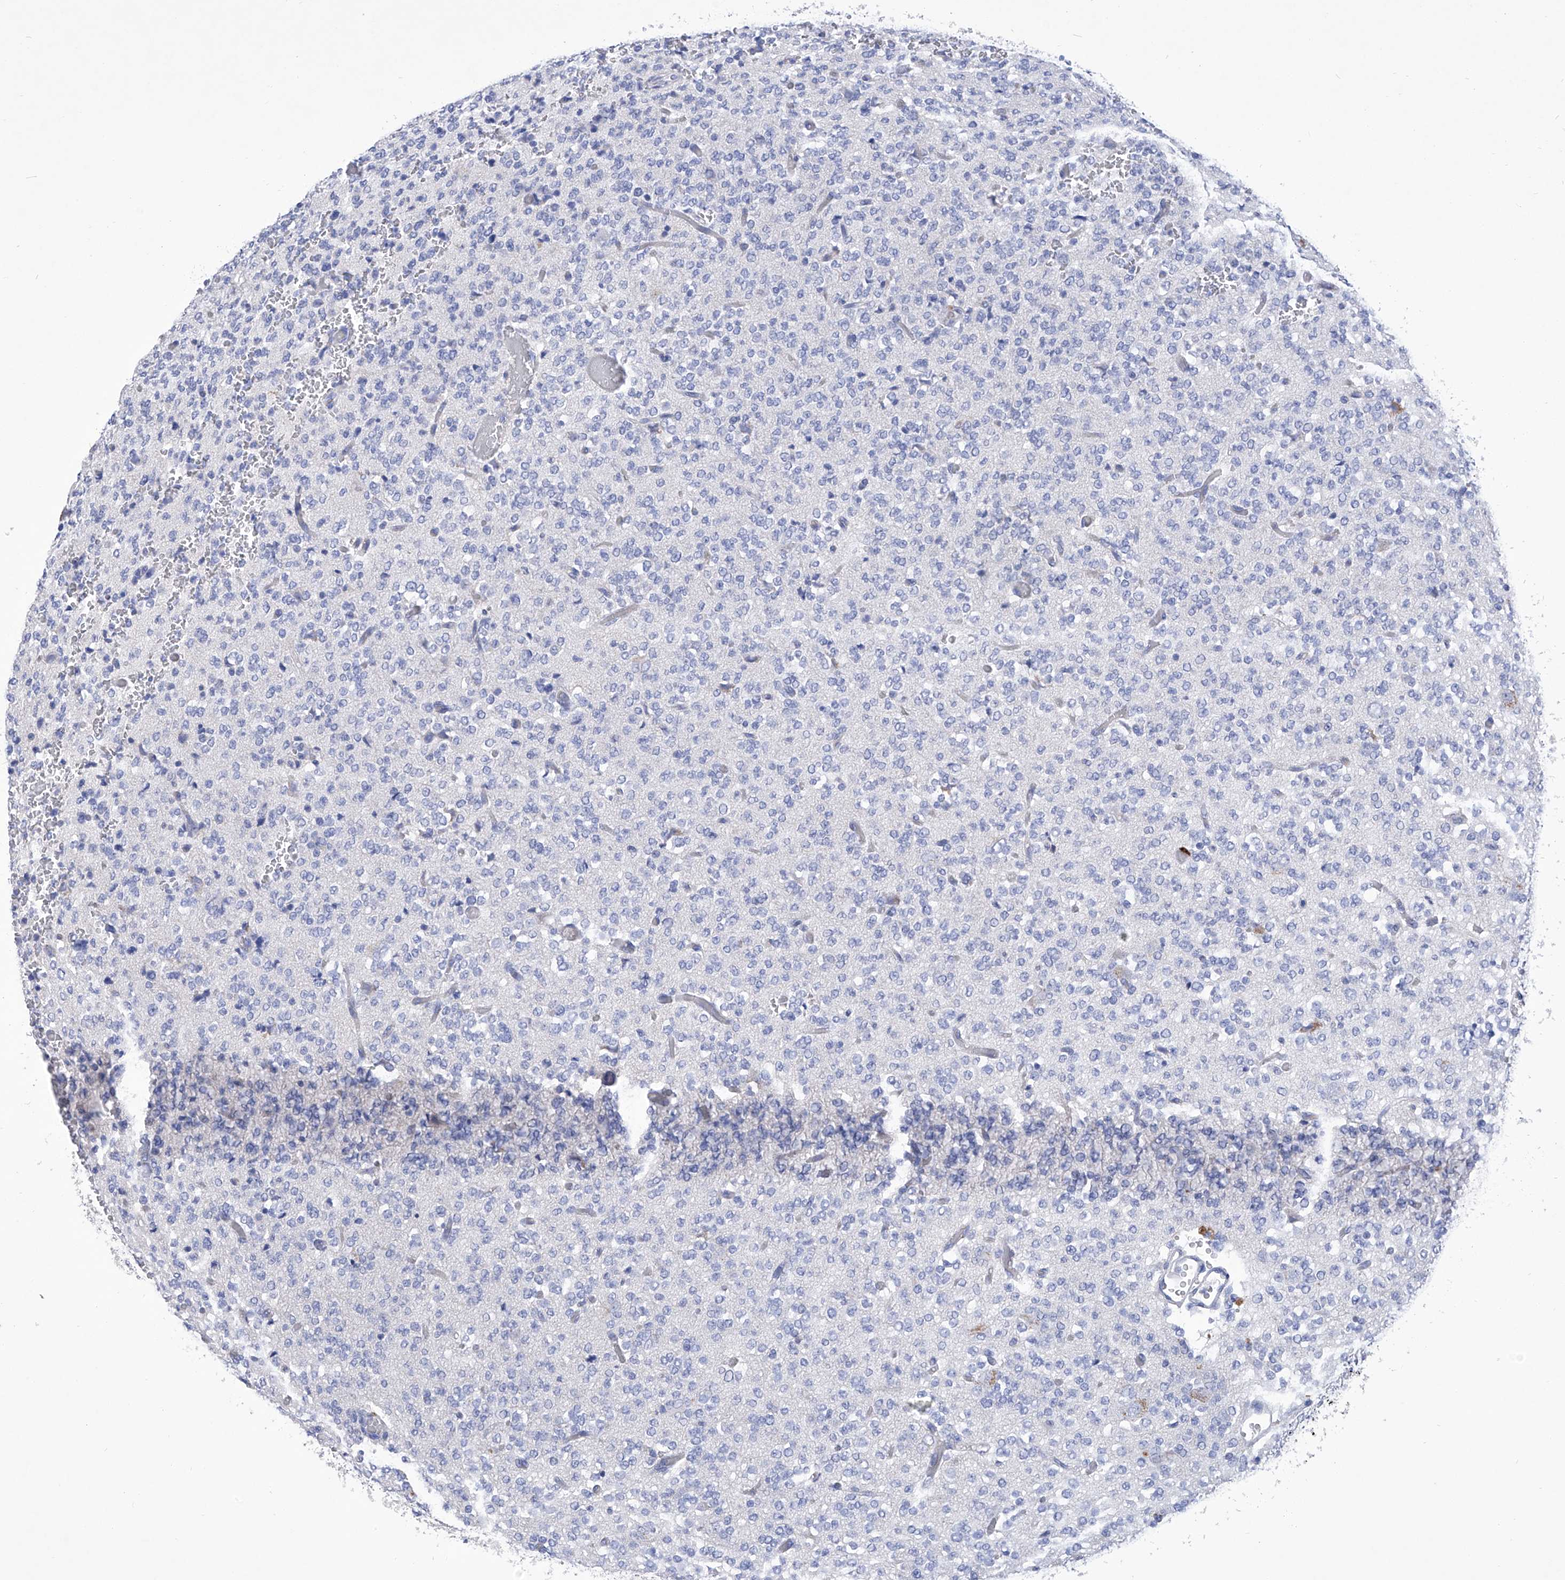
{"staining": {"intensity": "negative", "quantity": "none", "location": "none"}, "tissue": "glioma", "cell_type": "Tumor cells", "image_type": "cancer", "snomed": [{"axis": "morphology", "description": "Glioma, malignant, Low grade"}, {"axis": "topography", "description": "Brain"}], "caption": "There is no significant staining in tumor cells of glioma.", "gene": "IFNL2", "patient": {"sex": "male", "age": 38}}